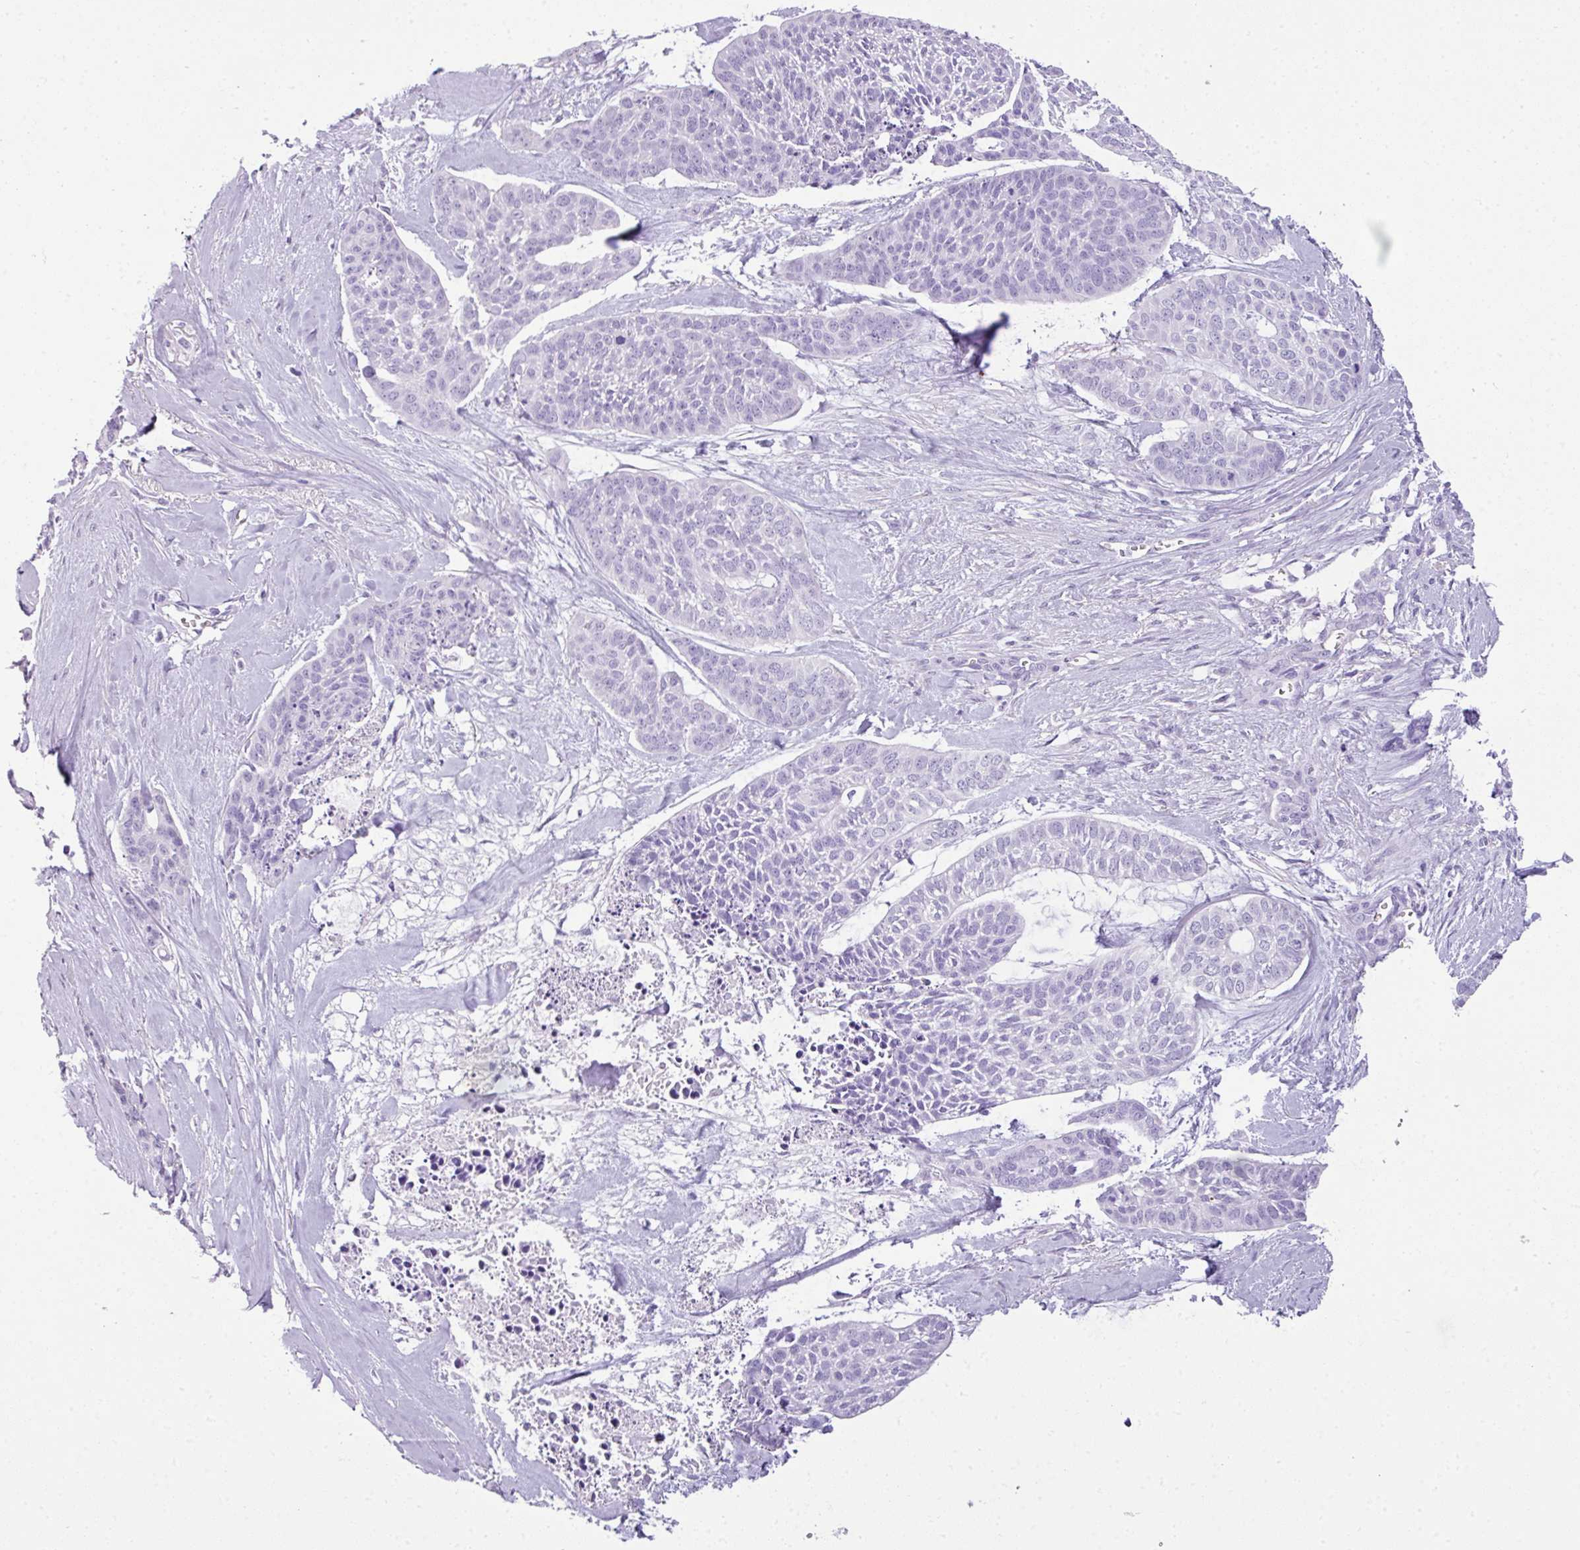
{"staining": {"intensity": "negative", "quantity": "none", "location": "none"}, "tissue": "skin cancer", "cell_type": "Tumor cells", "image_type": "cancer", "snomed": [{"axis": "morphology", "description": "Basal cell carcinoma"}, {"axis": "topography", "description": "Skin"}], "caption": "The IHC histopathology image has no significant expression in tumor cells of skin cancer tissue.", "gene": "TNP1", "patient": {"sex": "female", "age": 64}}